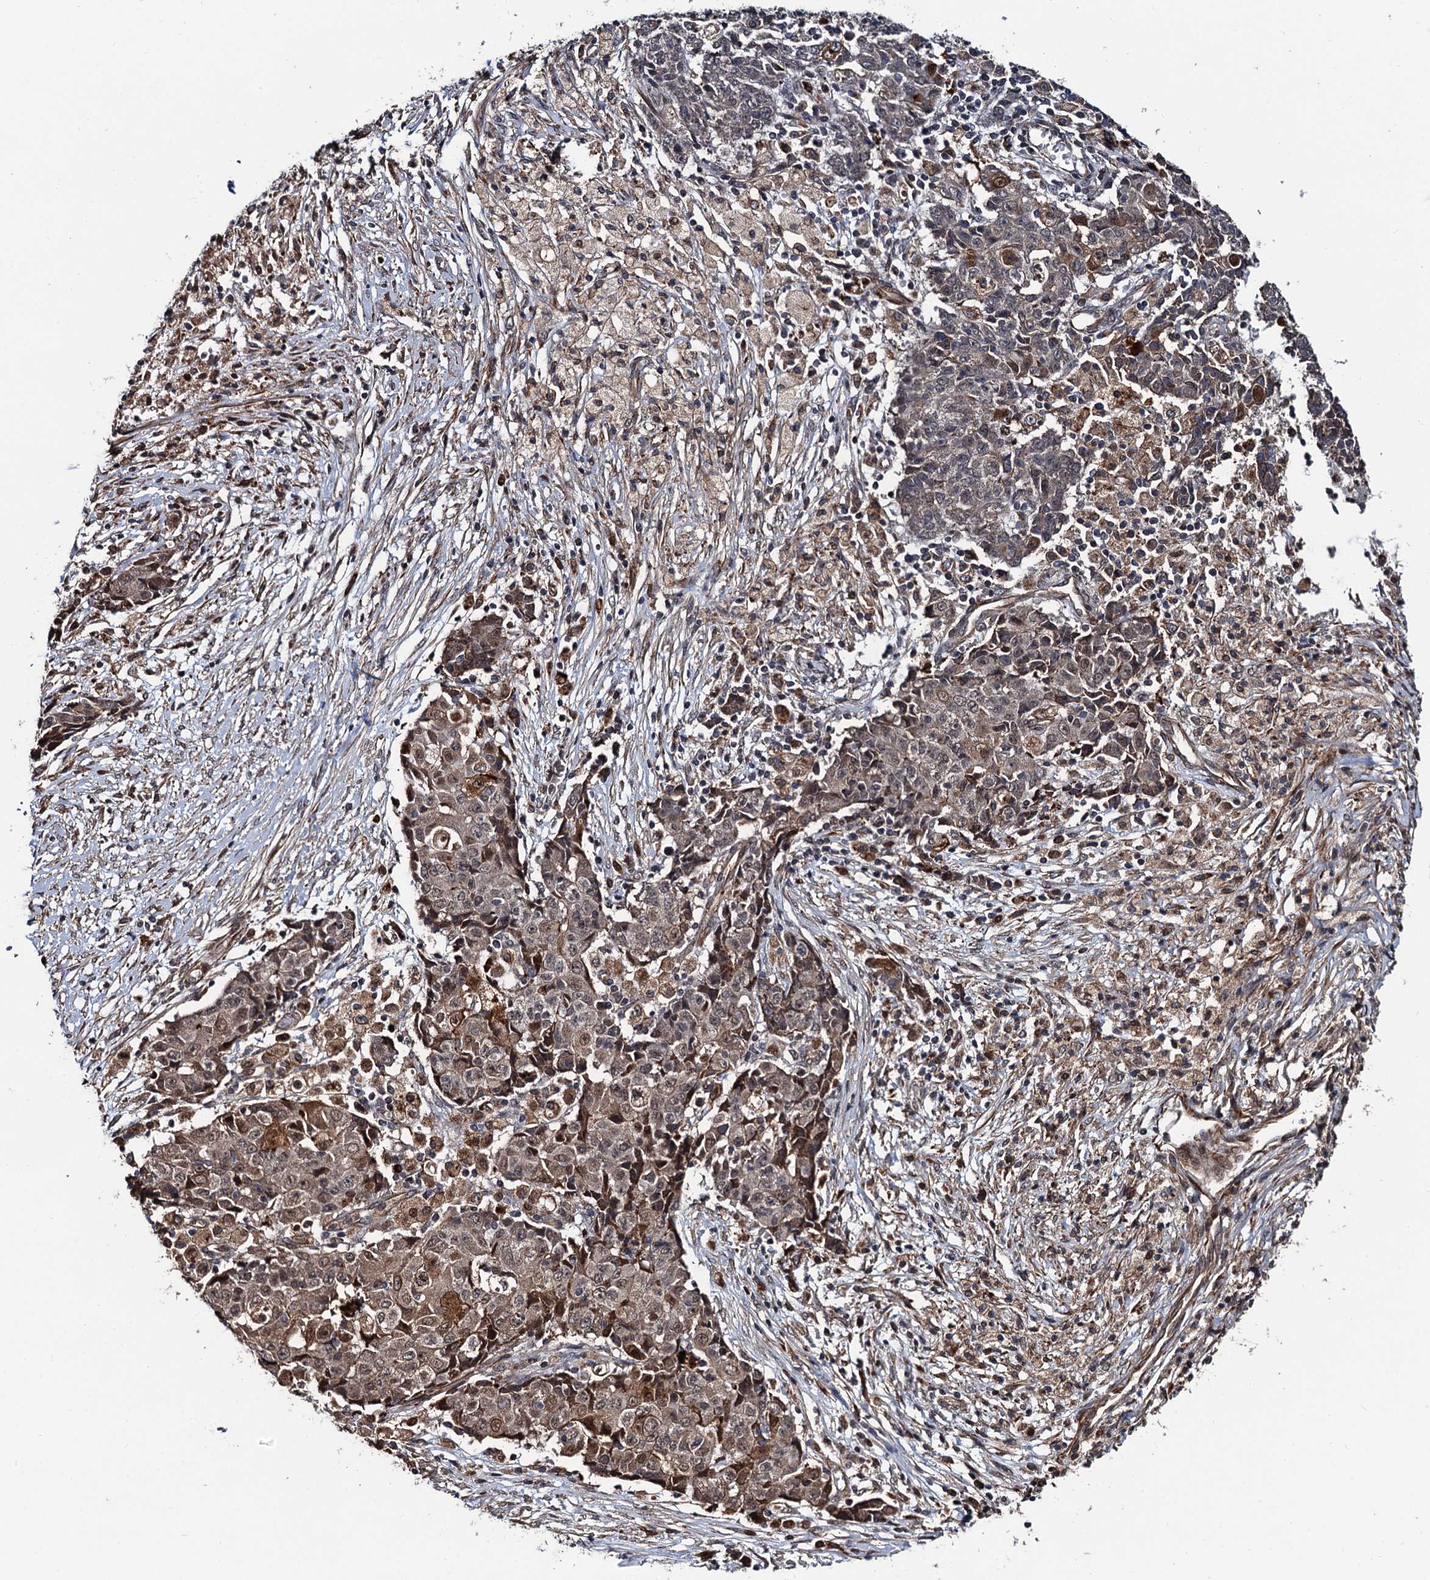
{"staining": {"intensity": "moderate", "quantity": "25%-75%", "location": "cytoplasmic/membranous"}, "tissue": "ovarian cancer", "cell_type": "Tumor cells", "image_type": "cancer", "snomed": [{"axis": "morphology", "description": "Carcinoma, endometroid"}, {"axis": "topography", "description": "Ovary"}], "caption": "Protein expression analysis of human ovarian cancer (endometroid carcinoma) reveals moderate cytoplasmic/membranous positivity in approximately 25%-75% of tumor cells.", "gene": "FSIP1", "patient": {"sex": "female", "age": 42}}